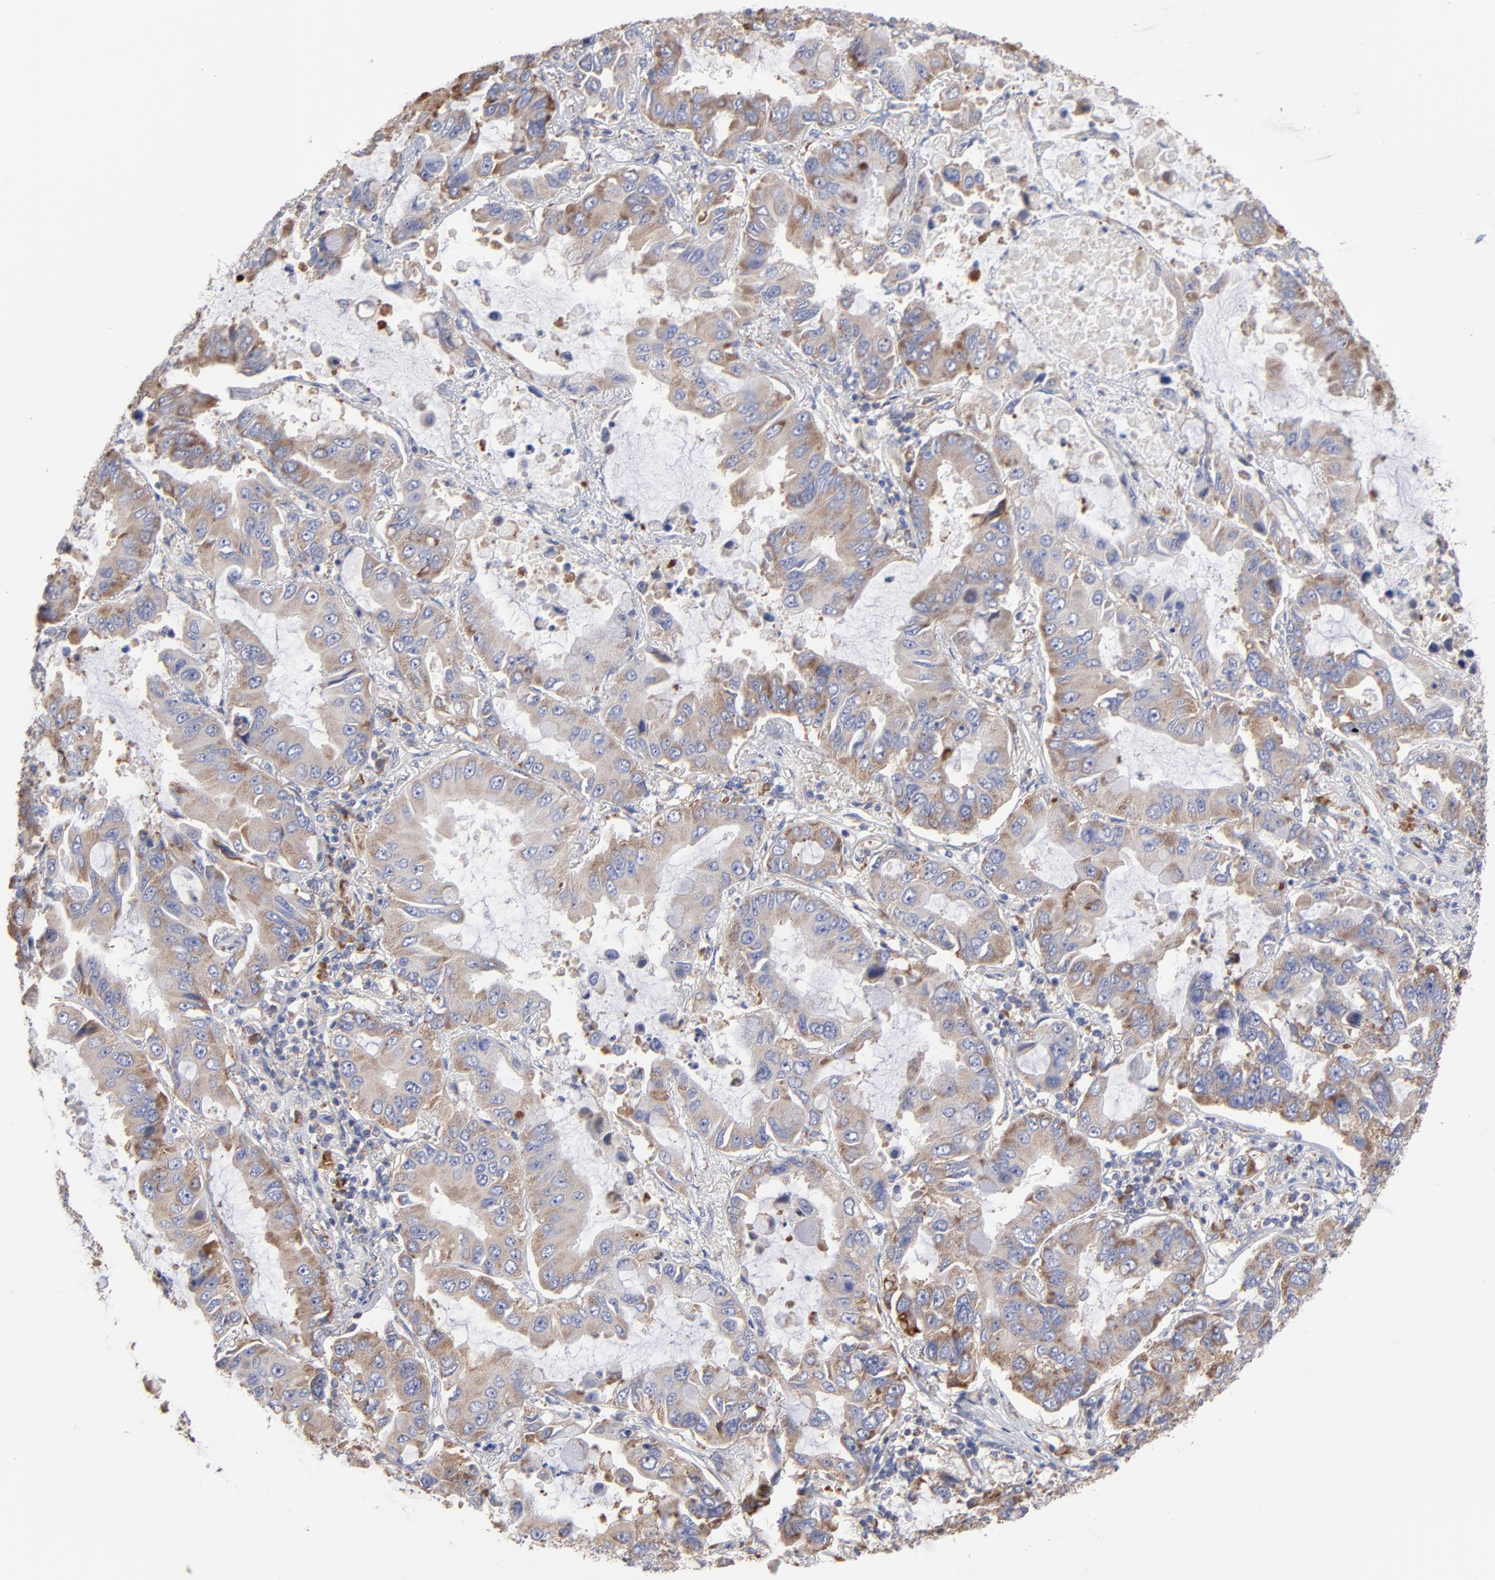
{"staining": {"intensity": "weak", "quantity": ">75%", "location": "cytoplasmic/membranous"}, "tissue": "lung cancer", "cell_type": "Tumor cells", "image_type": "cancer", "snomed": [{"axis": "morphology", "description": "Adenocarcinoma, NOS"}, {"axis": "topography", "description": "Lung"}], "caption": "This is an image of IHC staining of lung cancer (adenocarcinoma), which shows weak expression in the cytoplasmic/membranous of tumor cells.", "gene": "RPL3", "patient": {"sex": "male", "age": 64}}